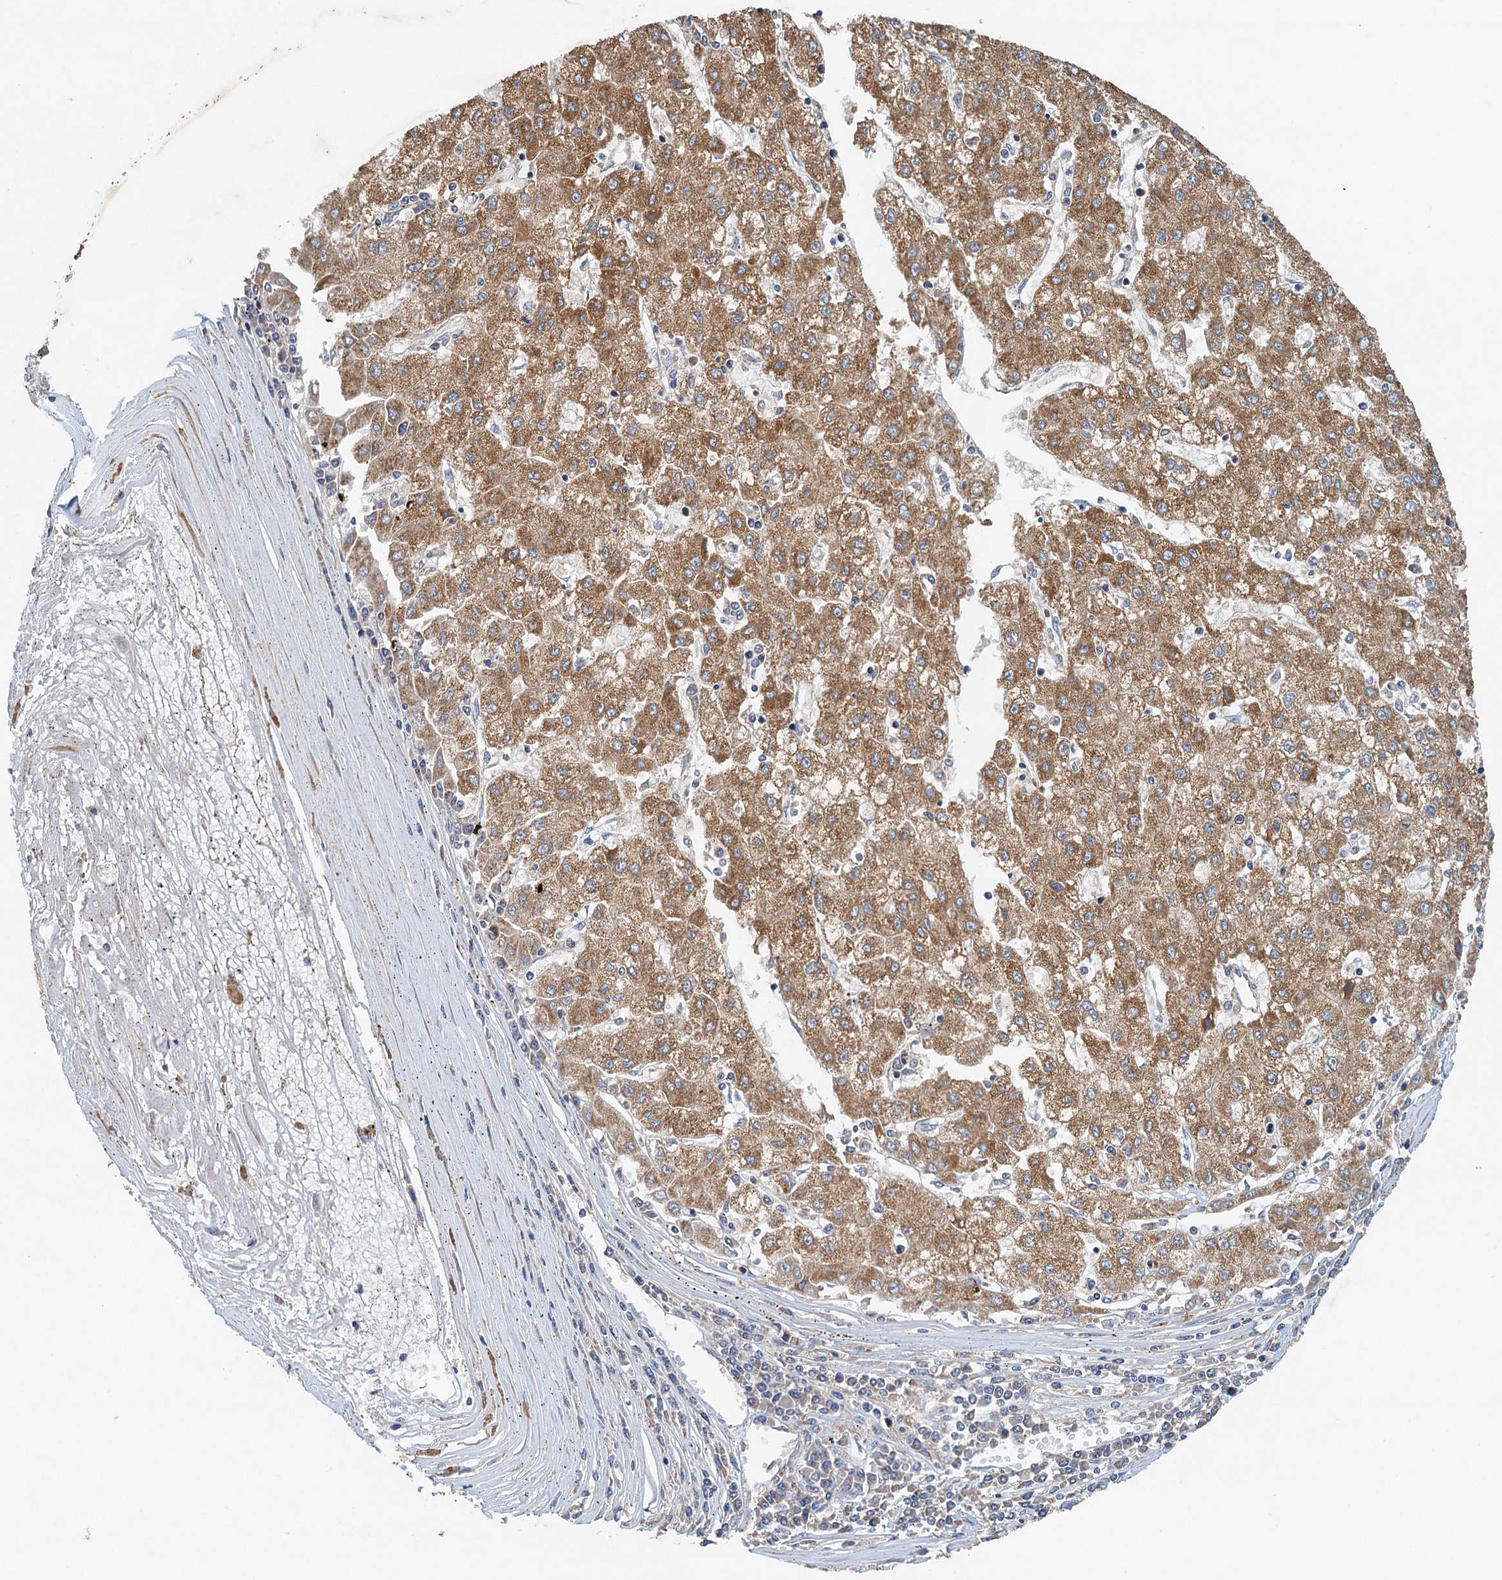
{"staining": {"intensity": "moderate", "quantity": ">75%", "location": "cytoplasmic/membranous"}, "tissue": "liver cancer", "cell_type": "Tumor cells", "image_type": "cancer", "snomed": [{"axis": "morphology", "description": "Carcinoma, Hepatocellular, NOS"}, {"axis": "topography", "description": "Liver"}], "caption": "This is a photomicrograph of IHC staining of liver cancer (hepatocellular carcinoma), which shows moderate staining in the cytoplasmic/membranous of tumor cells.", "gene": "BCS1L", "patient": {"sex": "male", "age": 72}}